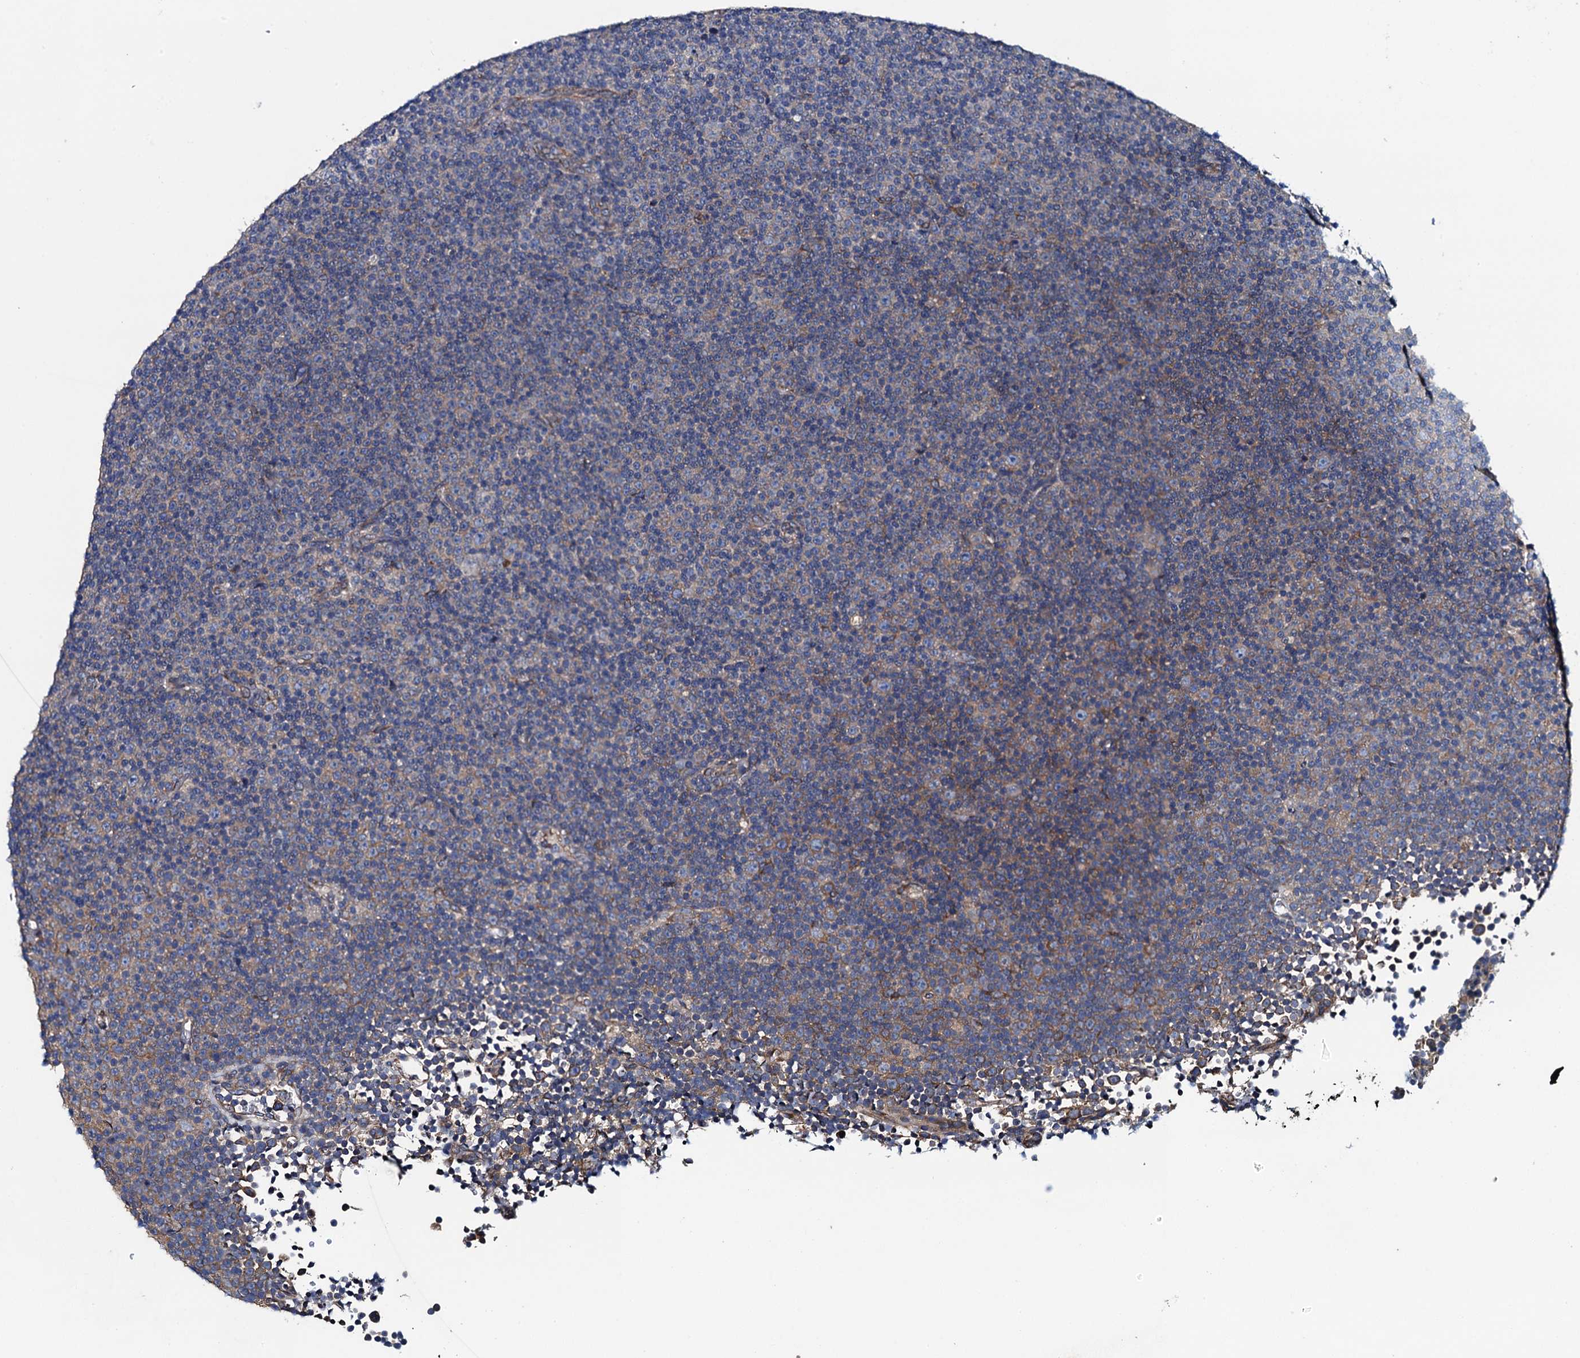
{"staining": {"intensity": "weak", "quantity": "25%-75%", "location": "cytoplasmic/membranous"}, "tissue": "lymphoma", "cell_type": "Tumor cells", "image_type": "cancer", "snomed": [{"axis": "morphology", "description": "Malignant lymphoma, non-Hodgkin's type, Low grade"}, {"axis": "topography", "description": "Lymph node"}], "caption": "IHC of human malignant lymphoma, non-Hodgkin's type (low-grade) shows low levels of weak cytoplasmic/membranous positivity in about 25%-75% of tumor cells.", "gene": "ADCY9", "patient": {"sex": "female", "age": 67}}